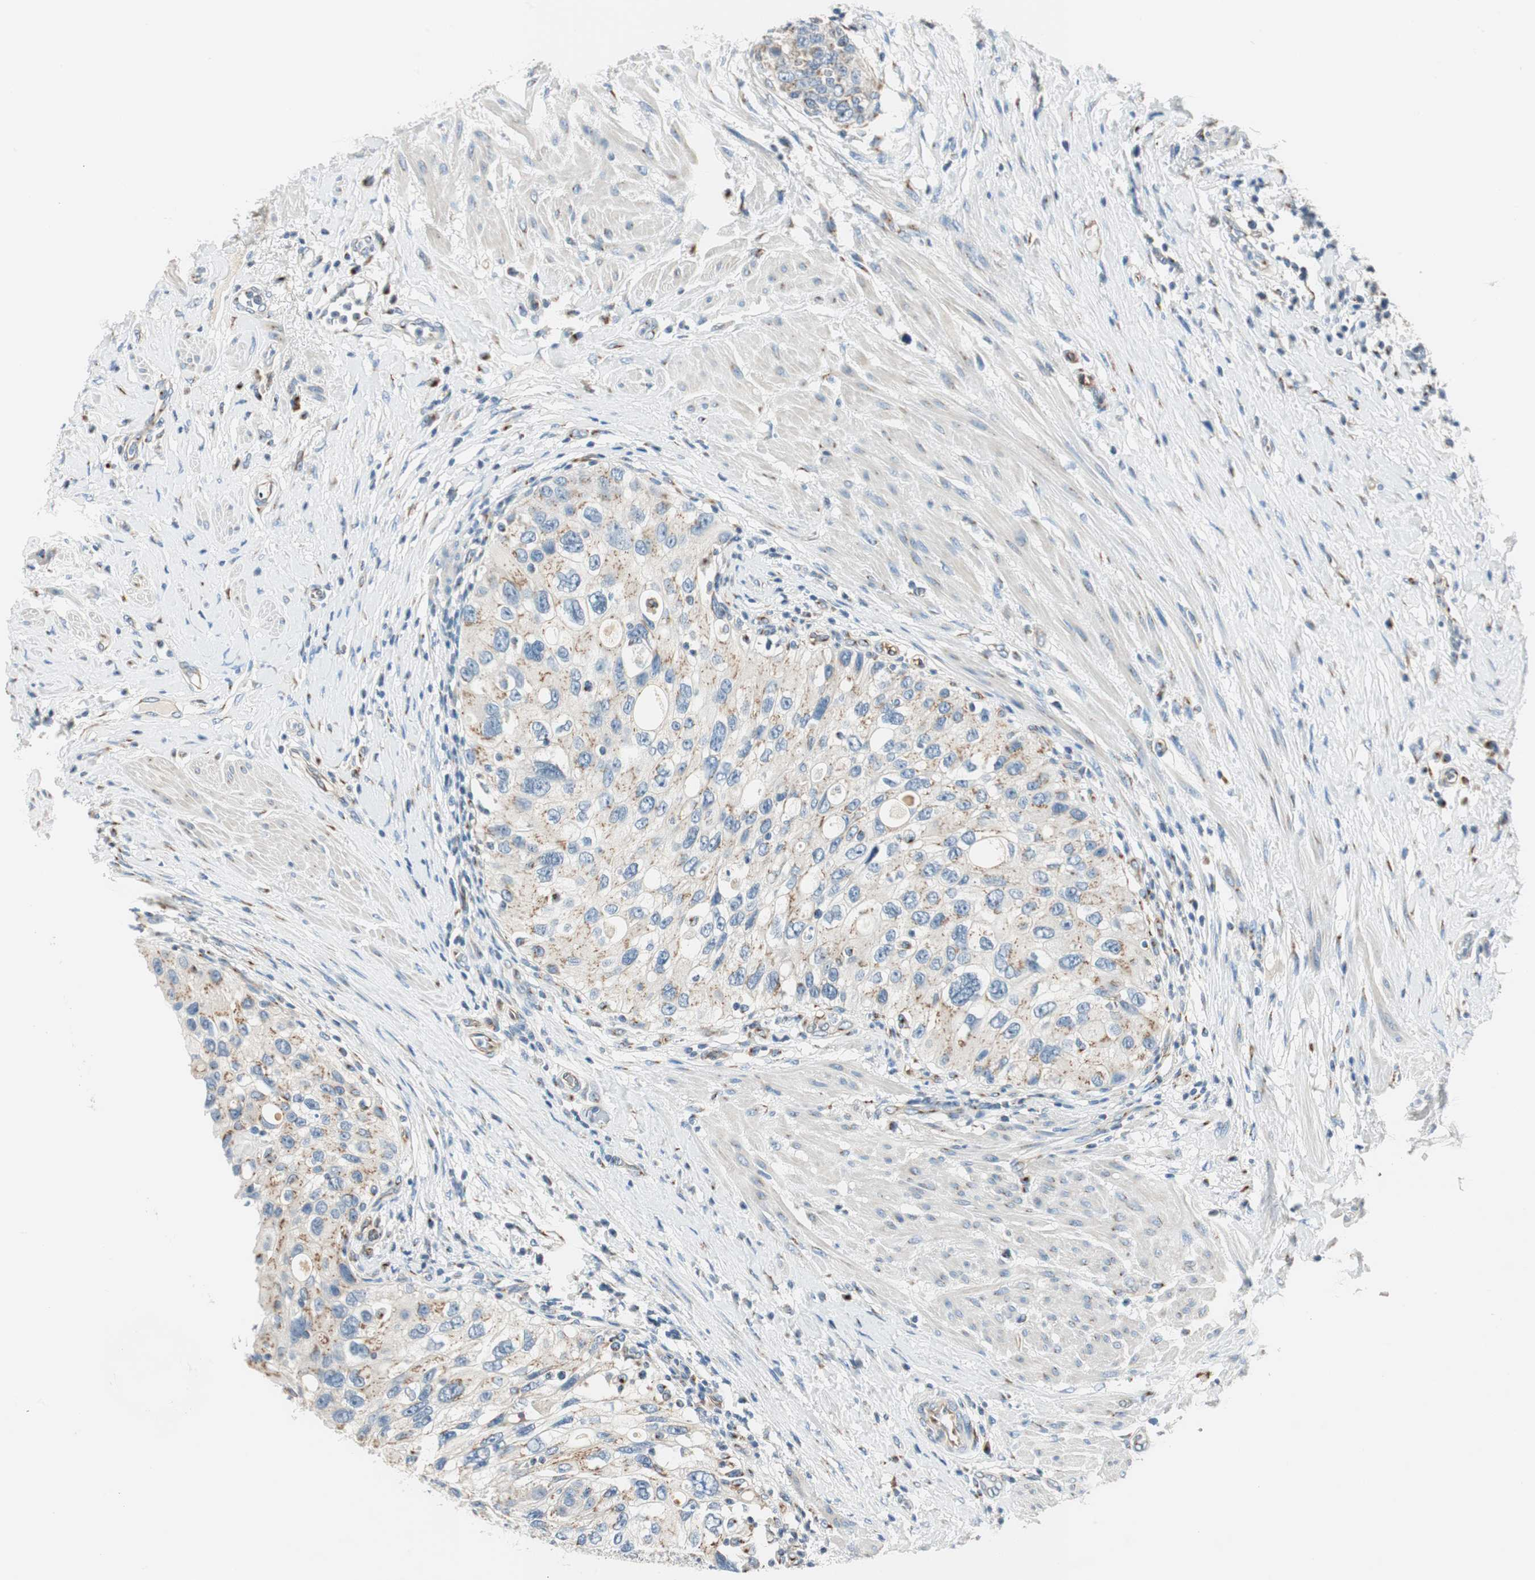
{"staining": {"intensity": "weak", "quantity": "25%-75%", "location": "cytoplasmic/membranous"}, "tissue": "urothelial cancer", "cell_type": "Tumor cells", "image_type": "cancer", "snomed": [{"axis": "morphology", "description": "Urothelial carcinoma, High grade"}, {"axis": "topography", "description": "Urinary bladder"}], "caption": "A high-resolution photomicrograph shows immunohistochemistry (IHC) staining of urothelial carcinoma (high-grade), which demonstrates weak cytoplasmic/membranous staining in about 25%-75% of tumor cells.", "gene": "TMF1", "patient": {"sex": "female", "age": 56}}